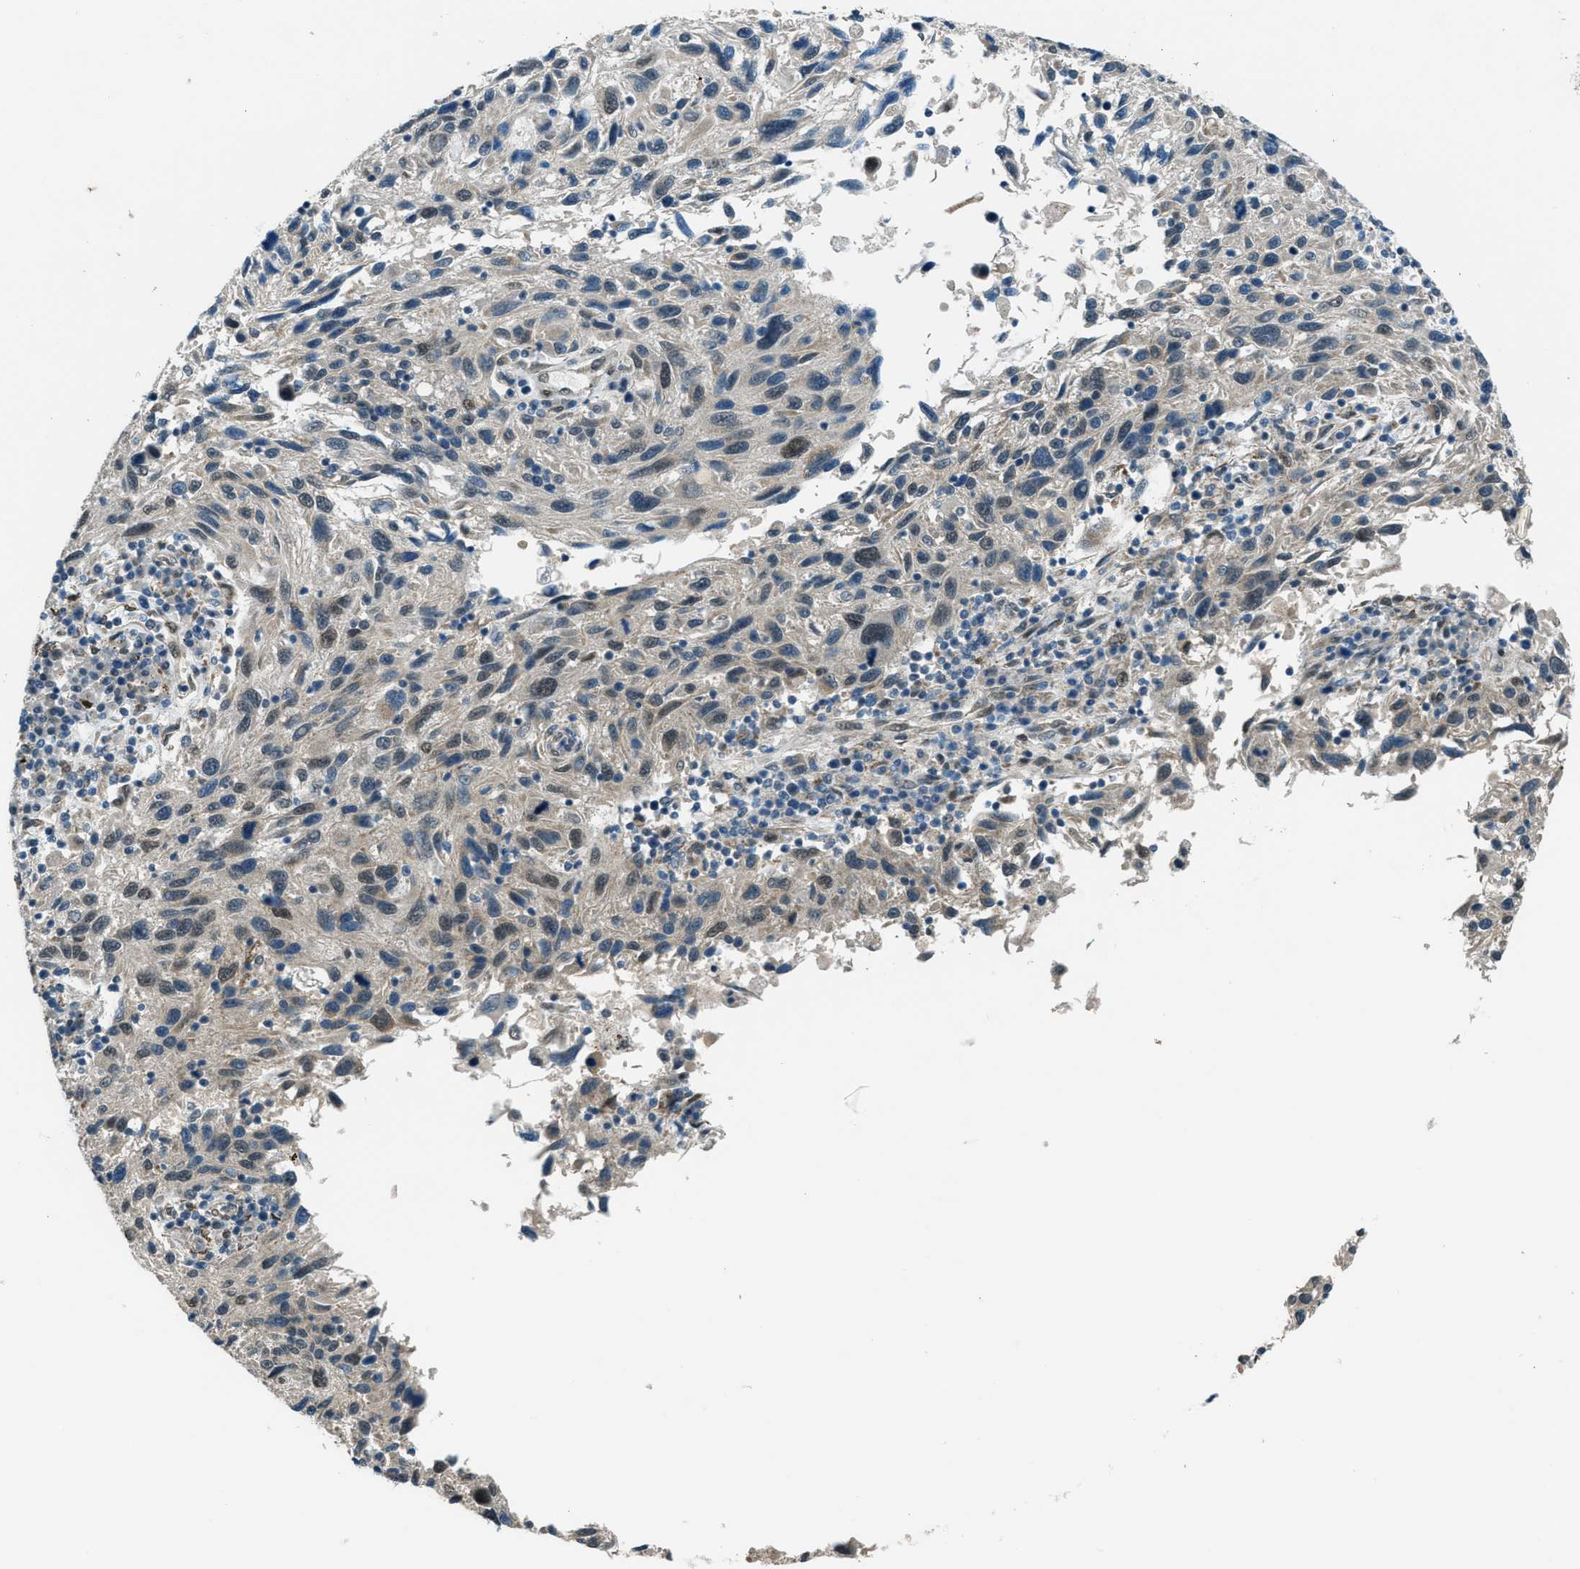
{"staining": {"intensity": "moderate", "quantity": "<25%", "location": "nuclear"}, "tissue": "melanoma", "cell_type": "Tumor cells", "image_type": "cancer", "snomed": [{"axis": "morphology", "description": "Malignant melanoma, NOS"}, {"axis": "topography", "description": "Skin"}], "caption": "Brown immunohistochemical staining in melanoma exhibits moderate nuclear expression in approximately <25% of tumor cells.", "gene": "NPEPL1", "patient": {"sex": "male", "age": 53}}